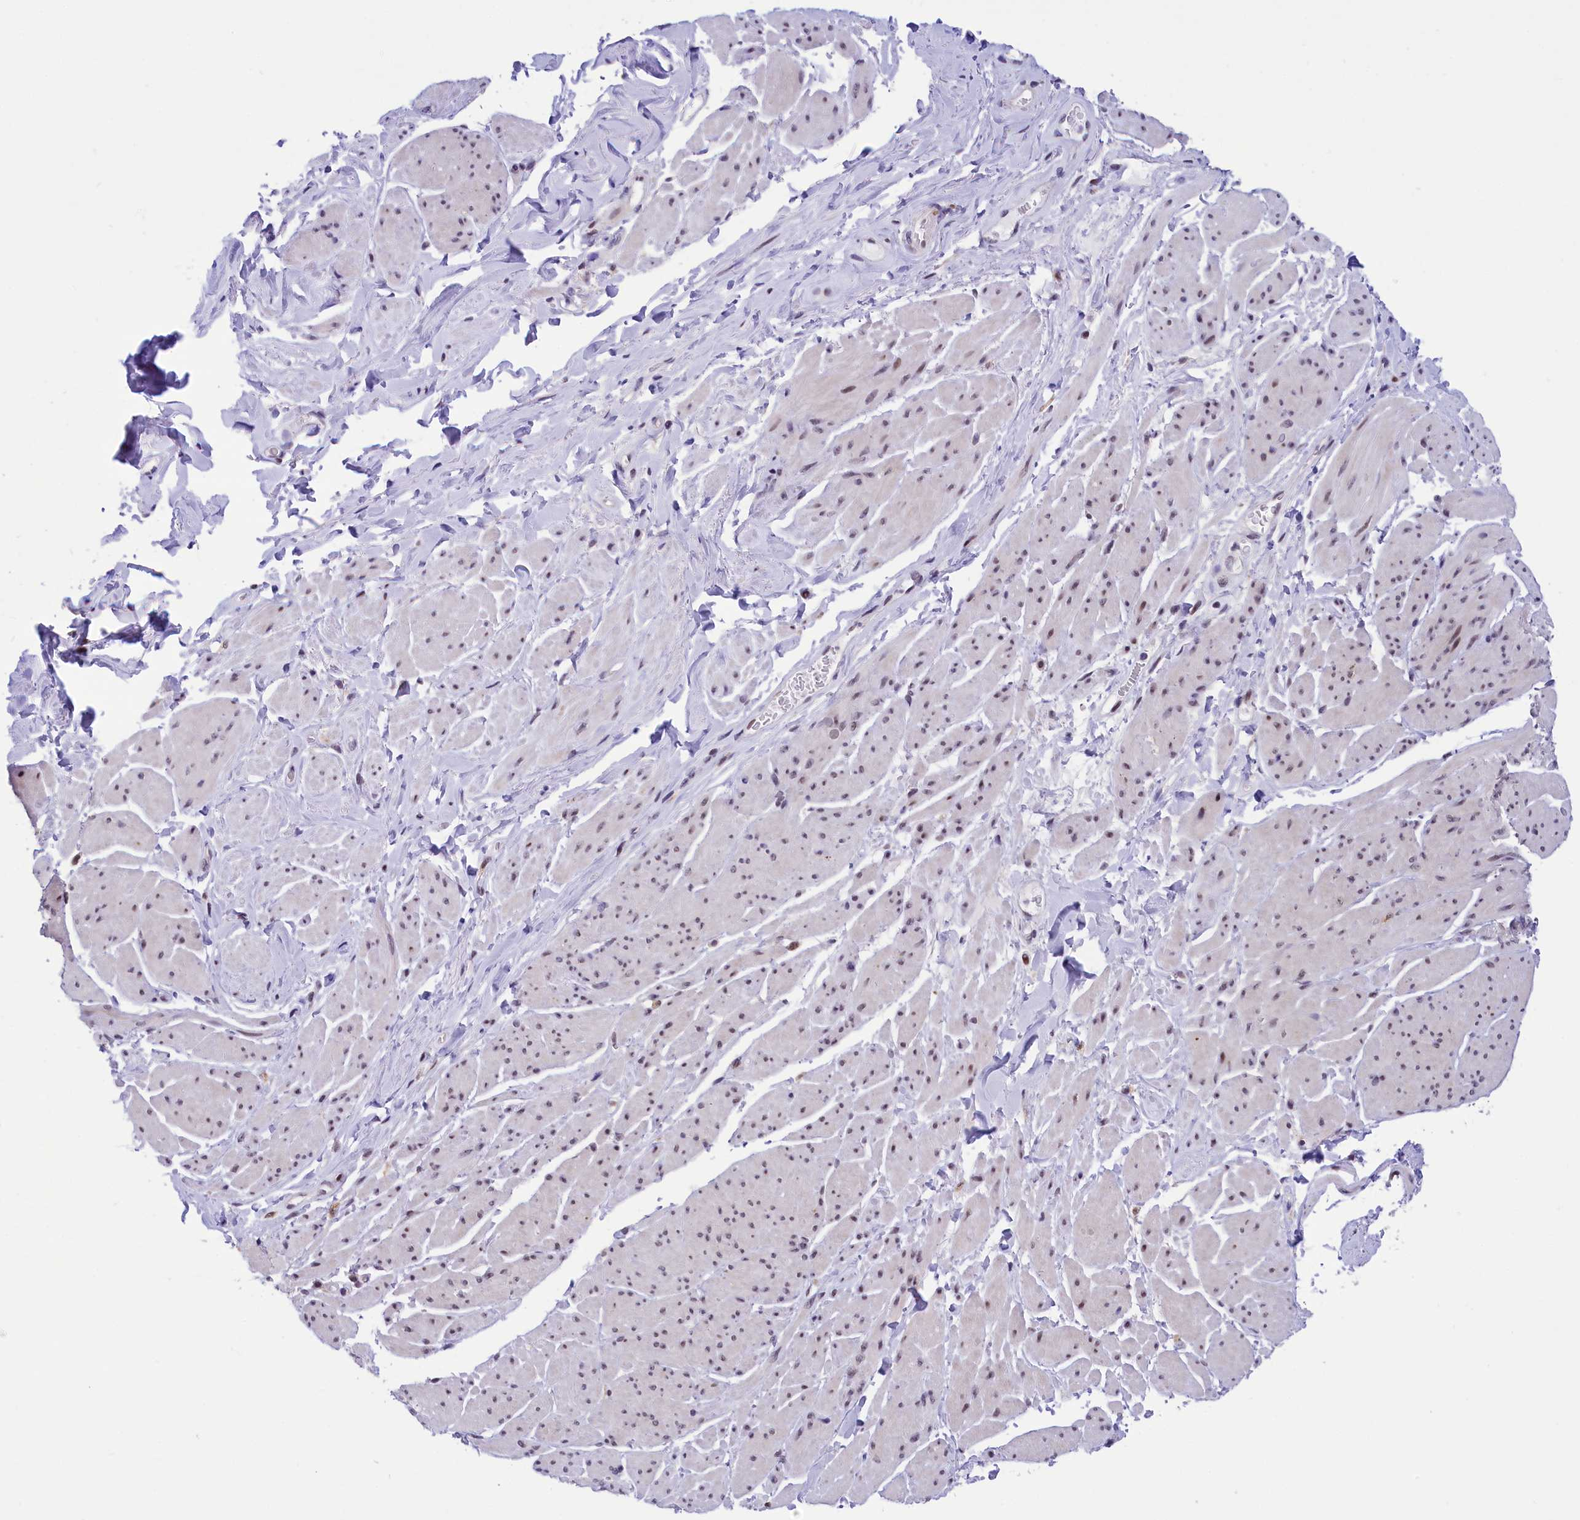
{"staining": {"intensity": "weak", "quantity": "25%-75%", "location": "nuclear"}, "tissue": "smooth muscle", "cell_type": "Smooth muscle cells", "image_type": "normal", "snomed": [{"axis": "morphology", "description": "Normal tissue, NOS"}, {"axis": "topography", "description": "Smooth muscle"}, {"axis": "topography", "description": "Peripheral nerve tissue"}], "caption": "Weak nuclear protein staining is present in about 25%-75% of smooth muscle cells in smooth muscle. (DAB (3,3'-diaminobenzidine) IHC, brown staining for protein, blue staining for nuclei).", "gene": "CDYL2", "patient": {"sex": "male", "age": 69}}